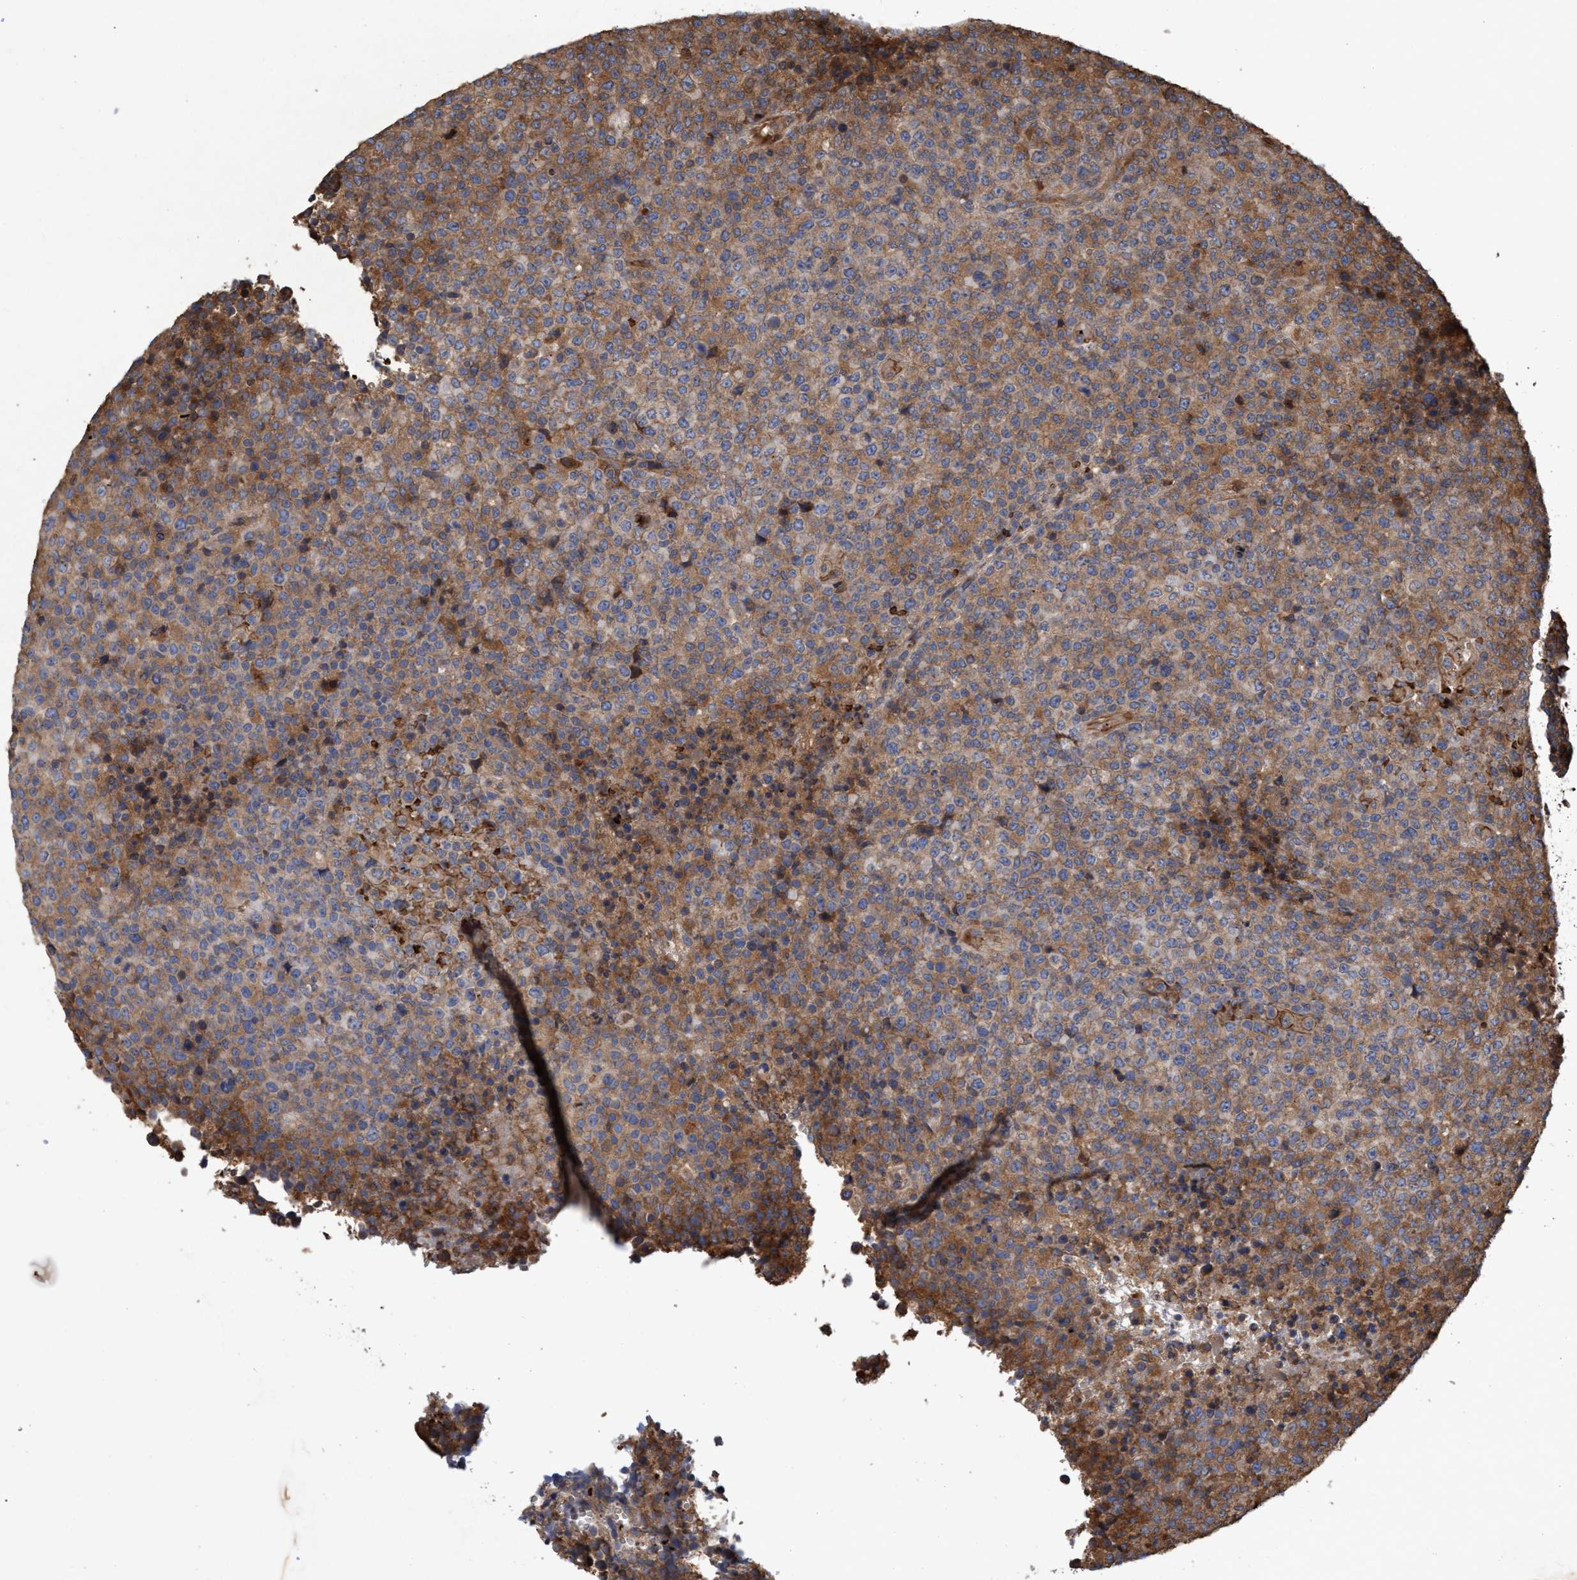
{"staining": {"intensity": "moderate", "quantity": "25%-75%", "location": "cytoplasmic/membranous"}, "tissue": "lymphoma", "cell_type": "Tumor cells", "image_type": "cancer", "snomed": [{"axis": "morphology", "description": "Malignant lymphoma, non-Hodgkin's type, High grade"}, {"axis": "topography", "description": "Lymph node"}], "caption": "A histopathology image of human malignant lymphoma, non-Hodgkin's type (high-grade) stained for a protein reveals moderate cytoplasmic/membranous brown staining in tumor cells. Nuclei are stained in blue.", "gene": "CHMP6", "patient": {"sex": "male", "age": 13}}